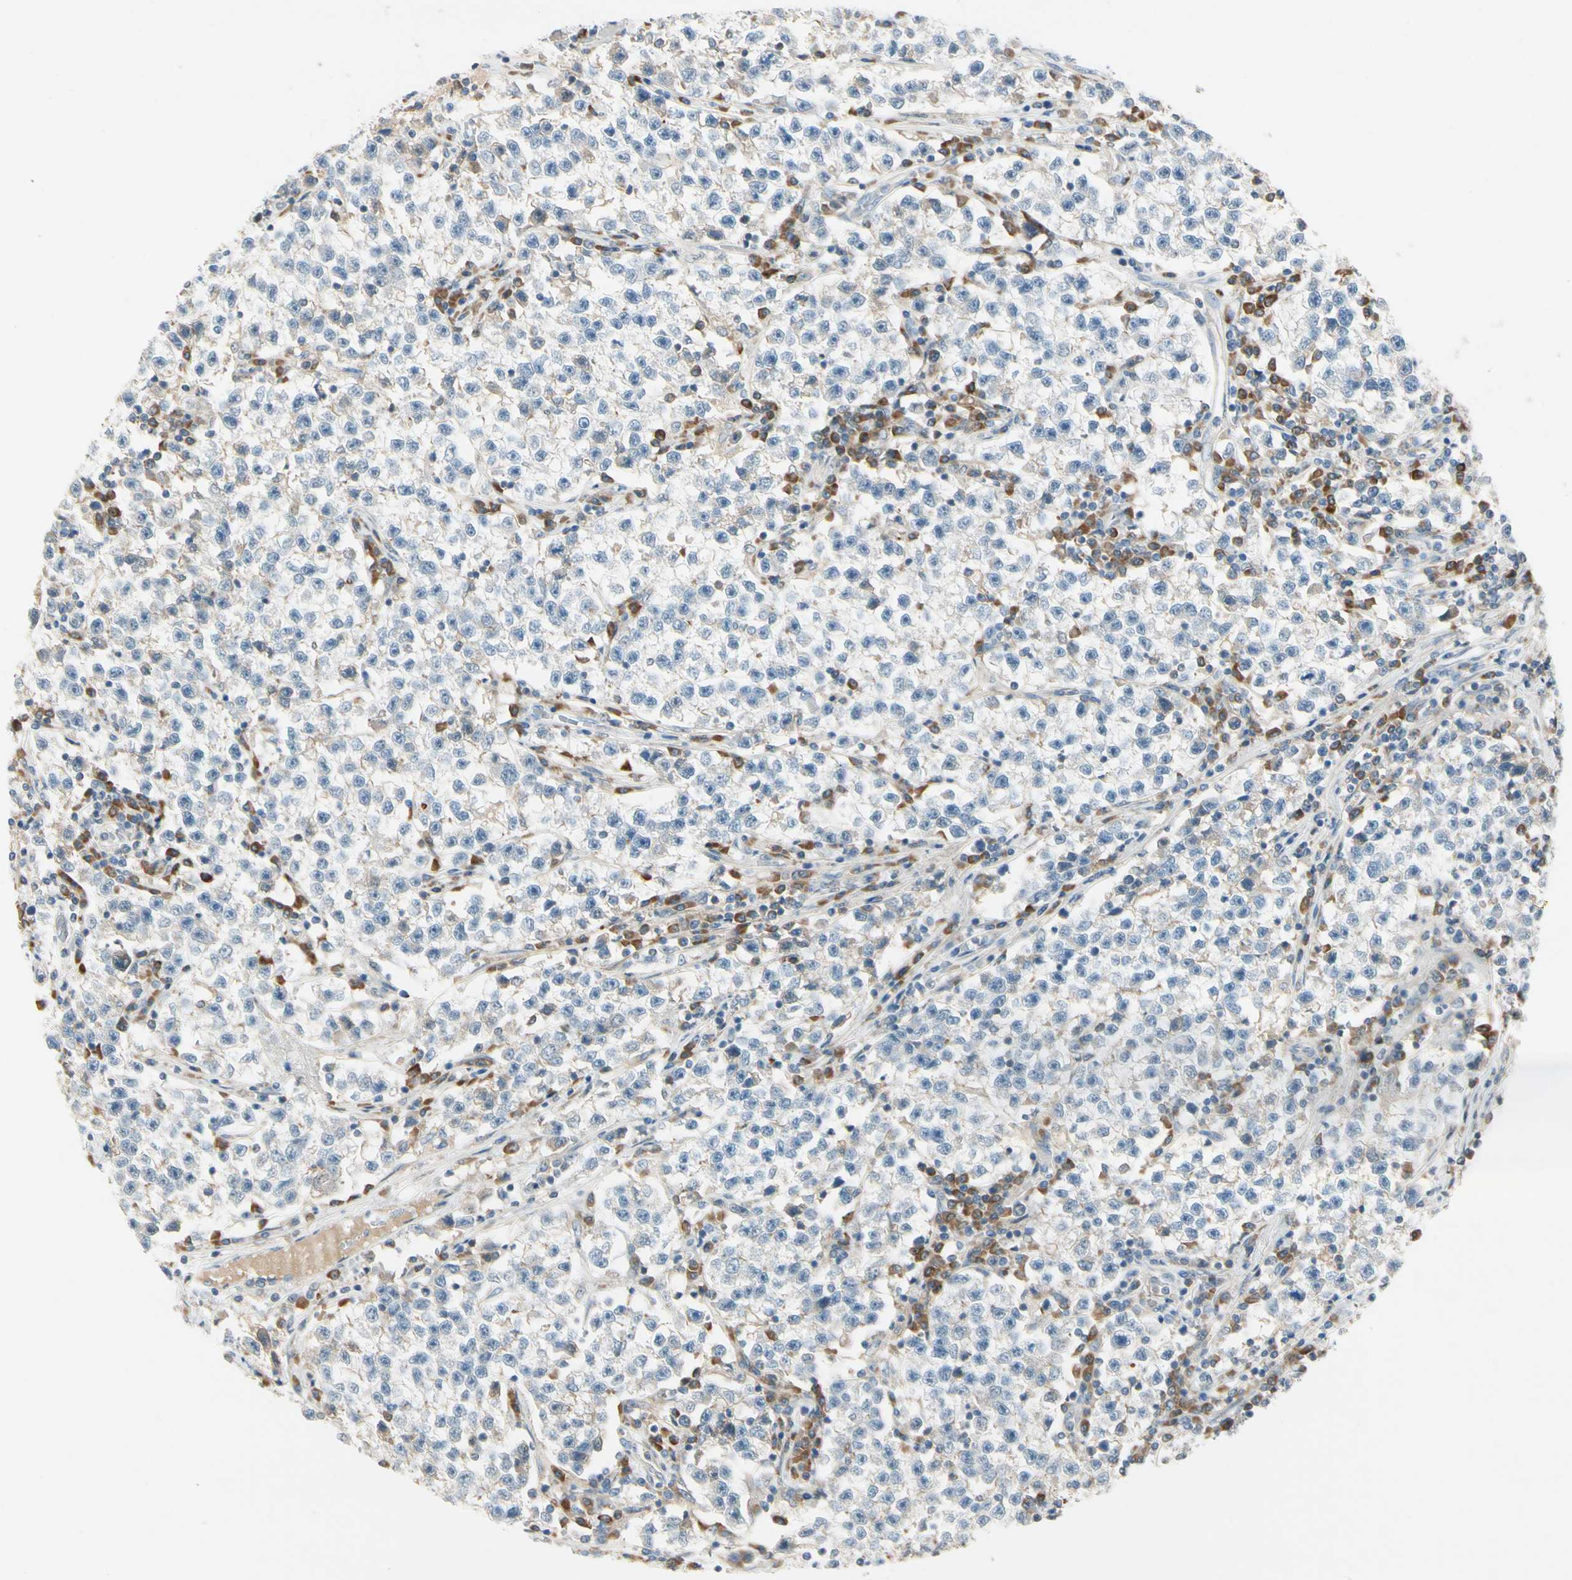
{"staining": {"intensity": "weak", "quantity": "<25%", "location": "cytoplasmic/membranous"}, "tissue": "testis cancer", "cell_type": "Tumor cells", "image_type": "cancer", "snomed": [{"axis": "morphology", "description": "Seminoma, NOS"}, {"axis": "topography", "description": "Testis"}], "caption": "Immunohistochemistry histopathology image of human seminoma (testis) stained for a protein (brown), which shows no staining in tumor cells.", "gene": "WIPI1", "patient": {"sex": "male", "age": 22}}